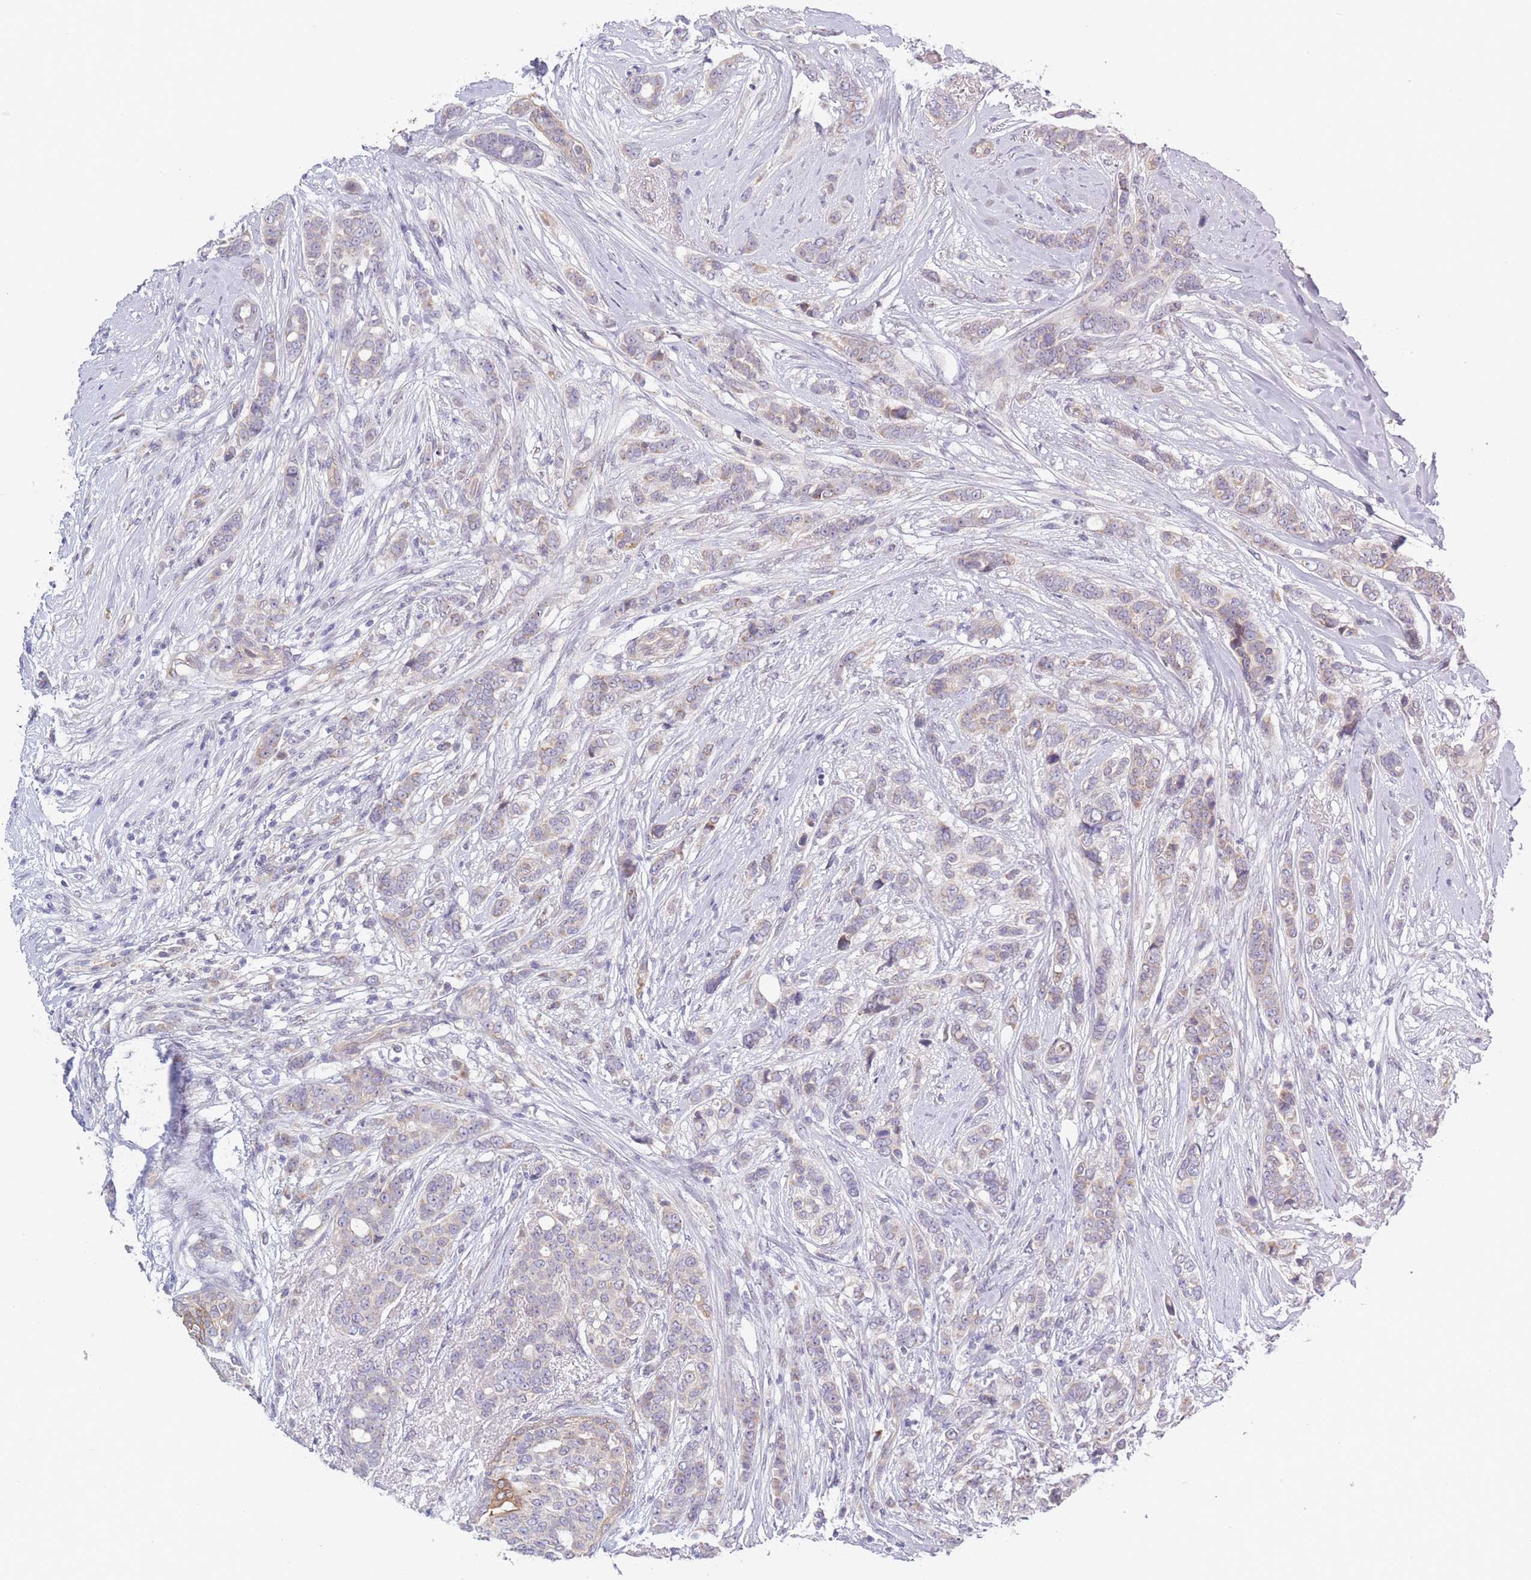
{"staining": {"intensity": "weak", "quantity": "25%-75%", "location": "cytoplasmic/membranous"}, "tissue": "breast cancer", "cell_type": "Tumor cells", "image_type": "cancer", "snomed": [{"axis": "morphology", "description": "Lobular carcinoma"}, {"axis": "topography", "description": "Breast"}], "caption": "Approximately 25%-75% of tumor cells in human breast cancer (lobular carcinoma) demonstrate weak cytoplasmic/membranous protein positivity as visualized by brown immunohistochemical staining.", "gene": "FAM227B", "patient": {"sex": "female", "age": 51}}